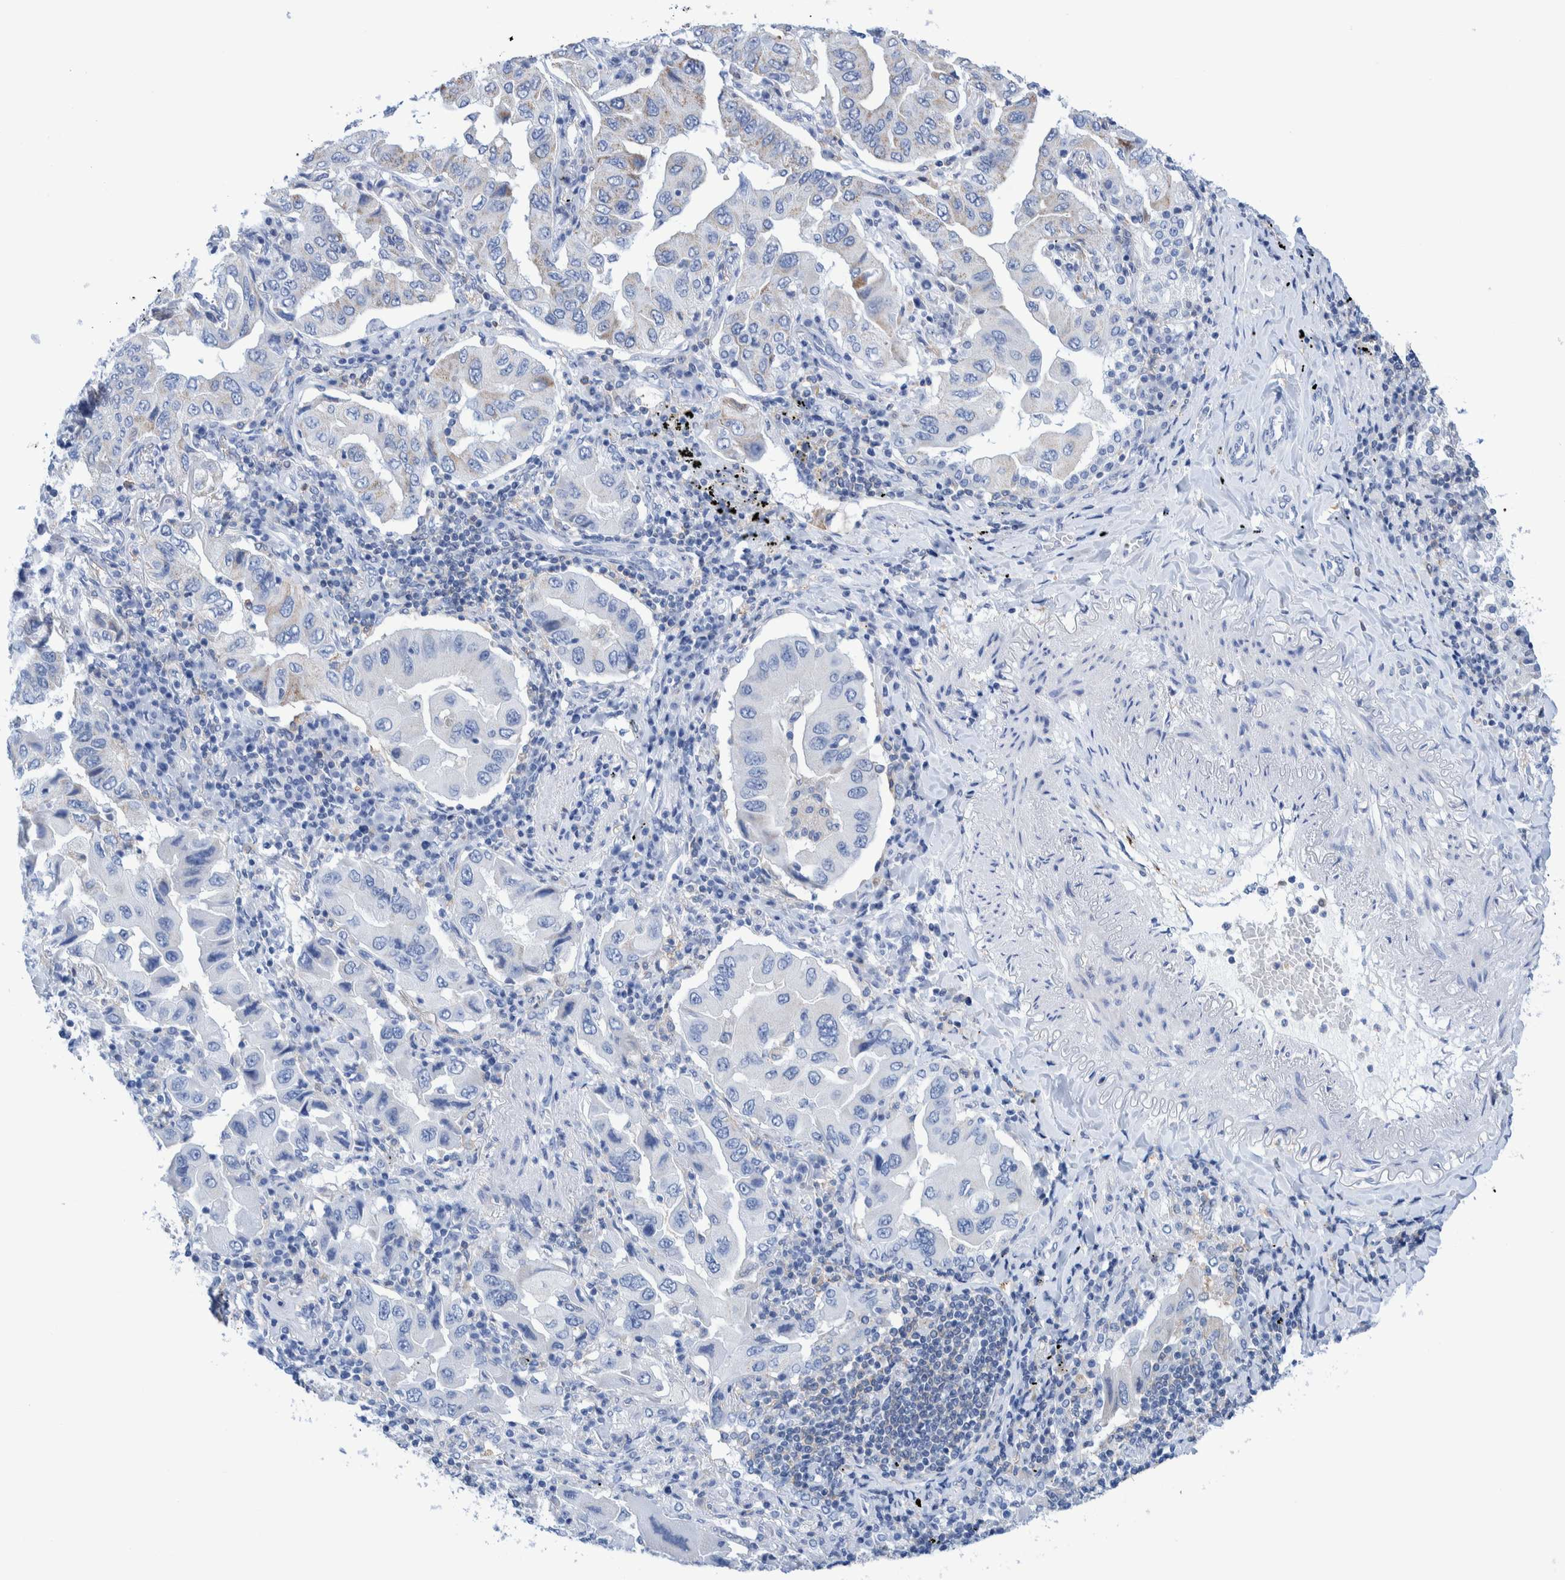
{"staining": {"intensity": "negative", "quantity": "none", "location": "none"}, "tissue": "lung cancer", "cell_type": "Tumor cells", "image_type": "cancer", "snomed": [{"axis": "morphology", "description": "Adenocarcinoma, NOS"}, {"axis": "topography", "description": "Lung"}], "caption": "Tumor cells show no significant protein positivity in adenocarcinoma (lung). The staining is performed using DAB (3,3'-diaminobenzidine) brown chromogen with nuclei counter-stained in using hematoxylin.", "gene": "KRT14", "patient": {"sex": "female", "age": 65}}